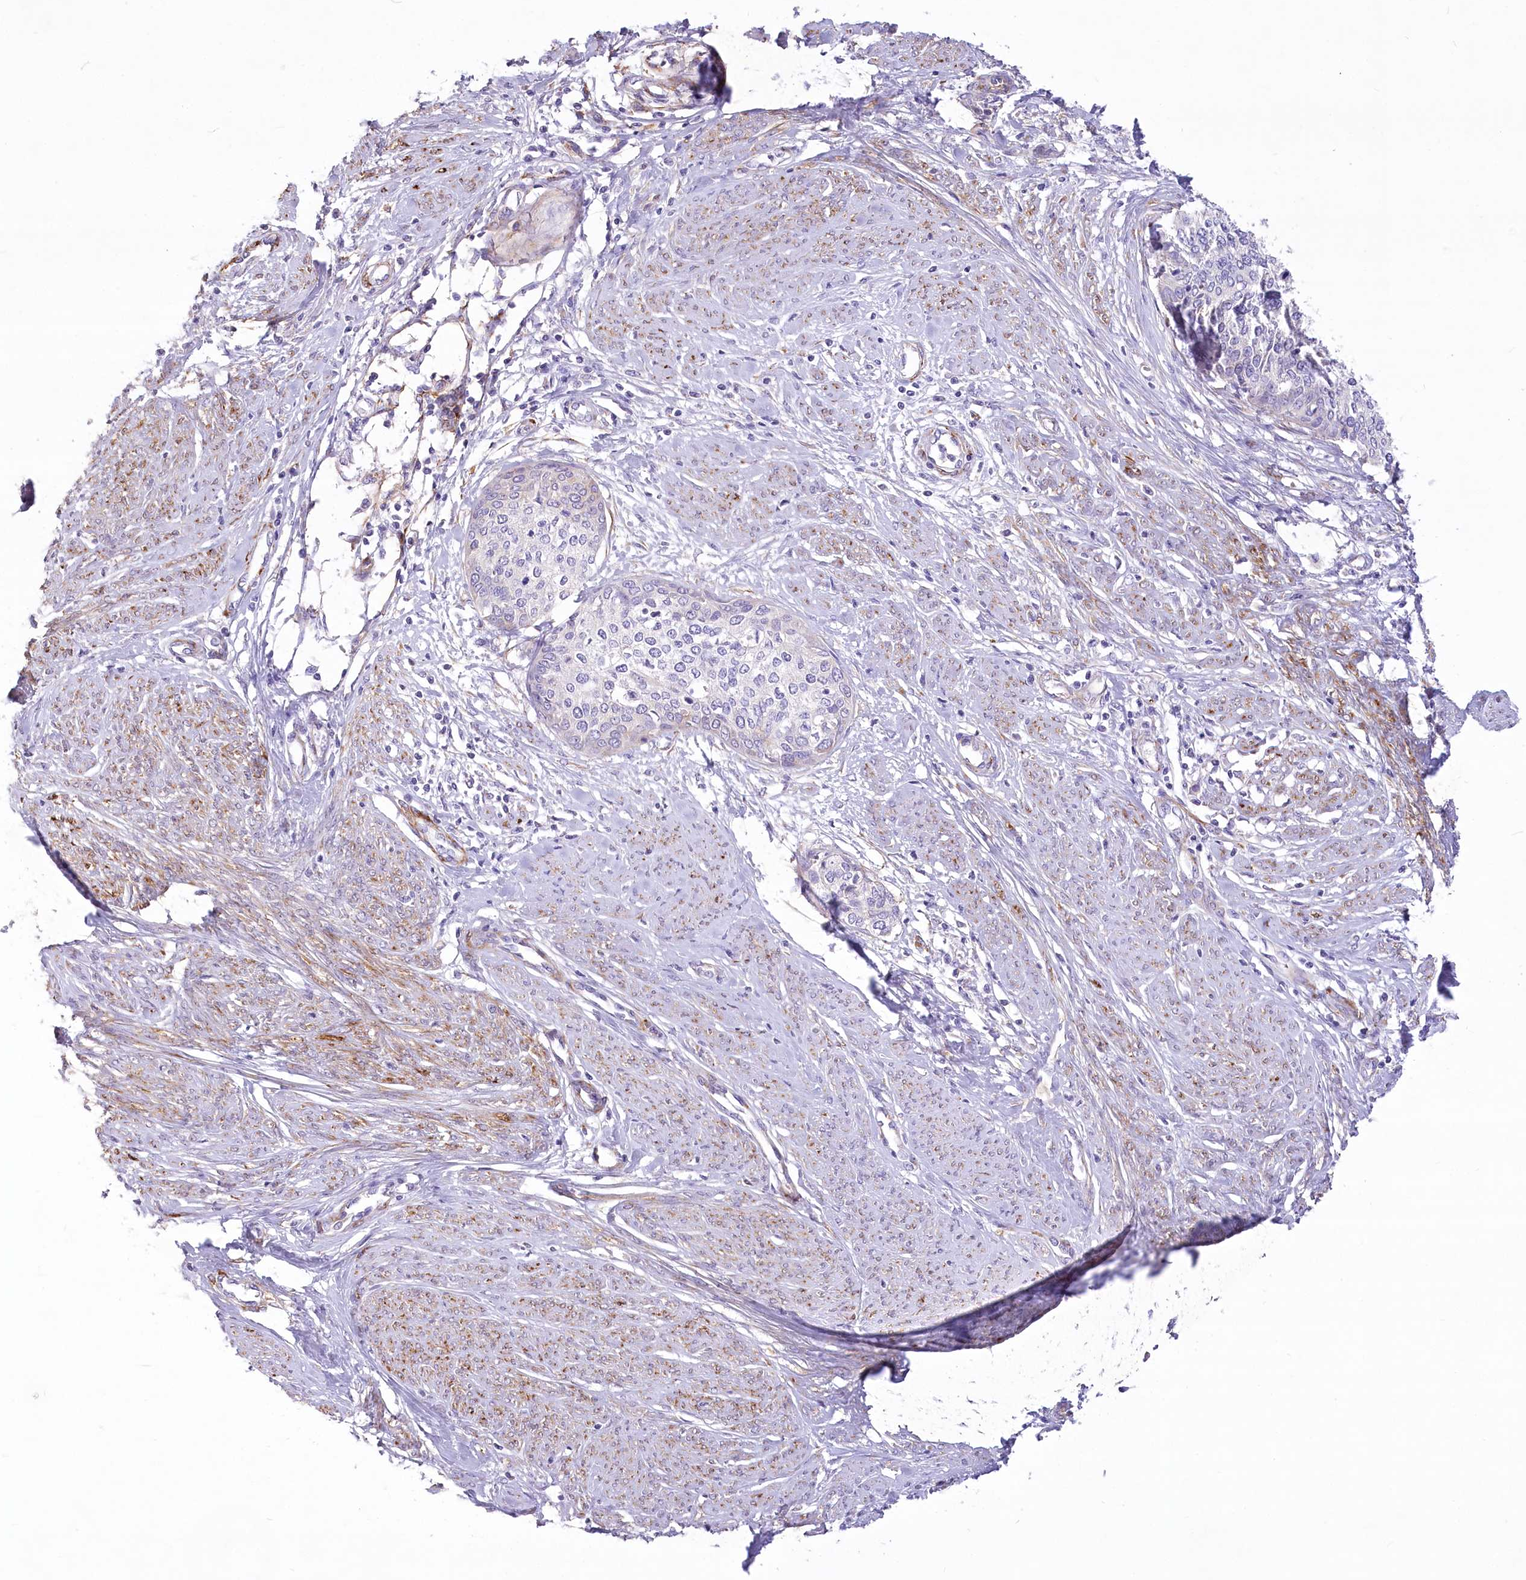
{"staining": {"intensity": "negative", "quantity": "none", "location": "none"}, "tissue": "cervical cancer", "cell_type": "Tumor cells", "image_type": "cancer", "snomed": [{"axis": "morphology", "description": "Squamous cell carcinoma, NOS"}, {"axis": "topography", "description": "Cervix"}], "caption": "Cervical cancer (squamous cell carcinoma) was stained to show a protein in brown. There is no significant staining in tumor cells.", "gene": "ANGPTL3", "patient": {"sex": "female", "age": 37}}